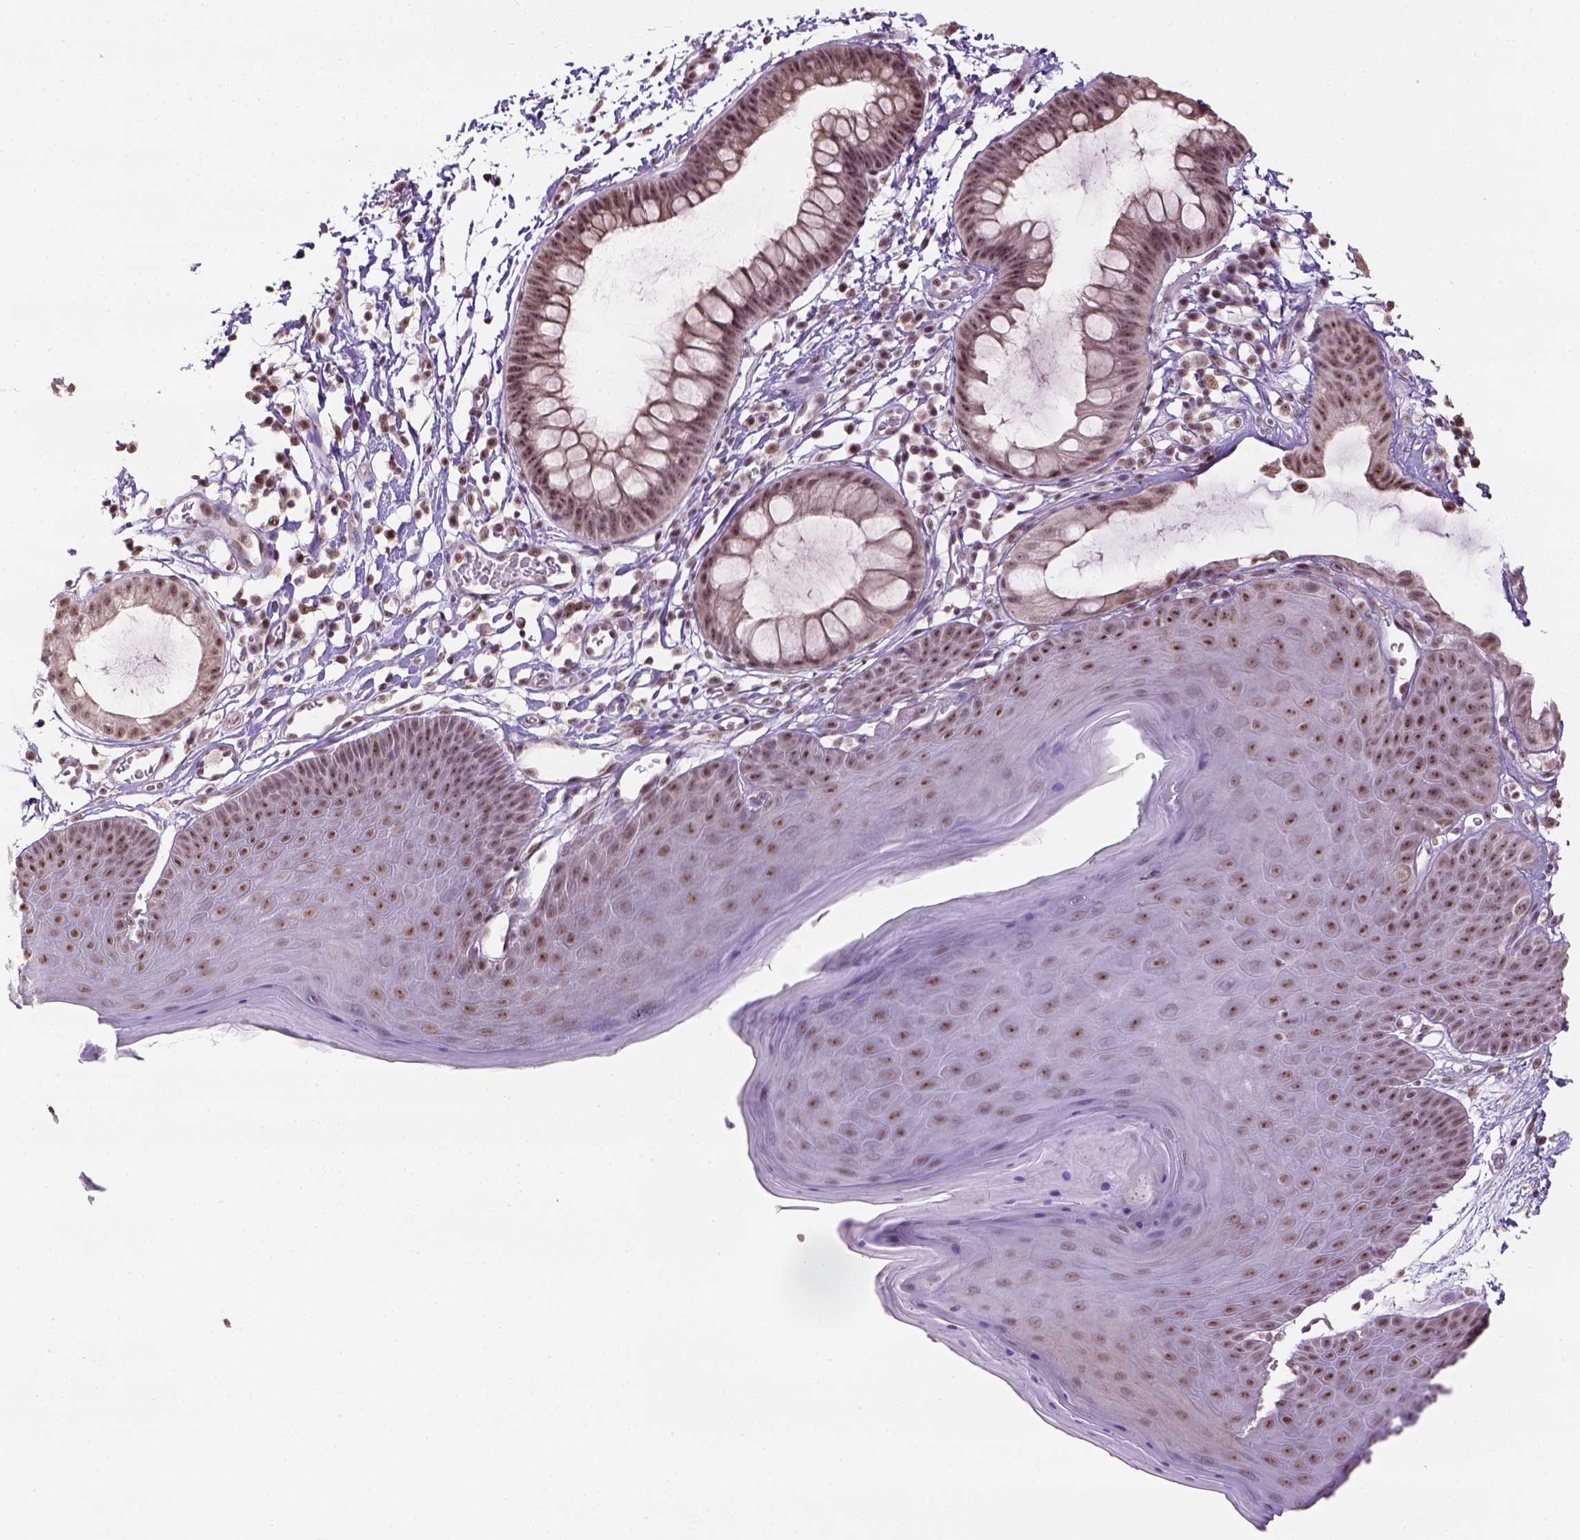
{"staining": {"intensity": "moderate", "quantity": ">75%", "location": "nuclear"}, "tissue": "skin", "cell_type": "Epidermal cells", "image_type": "normal", "snomed": [{"axis": "morphology", "description": "Normal tissue, NOS"}, {"axis": "topography", "description": "Anal"}], "caption": "IHC photomicrograph of unremarkable skin: skin stained using immunohistochemistry shows medium levels of moderate protein expression localized specifically in the nuclear of epidermal cells, appearing as a nuclear brown color.", "gene": "DDX50", "patient": {"sex": "male", "age": 53}}